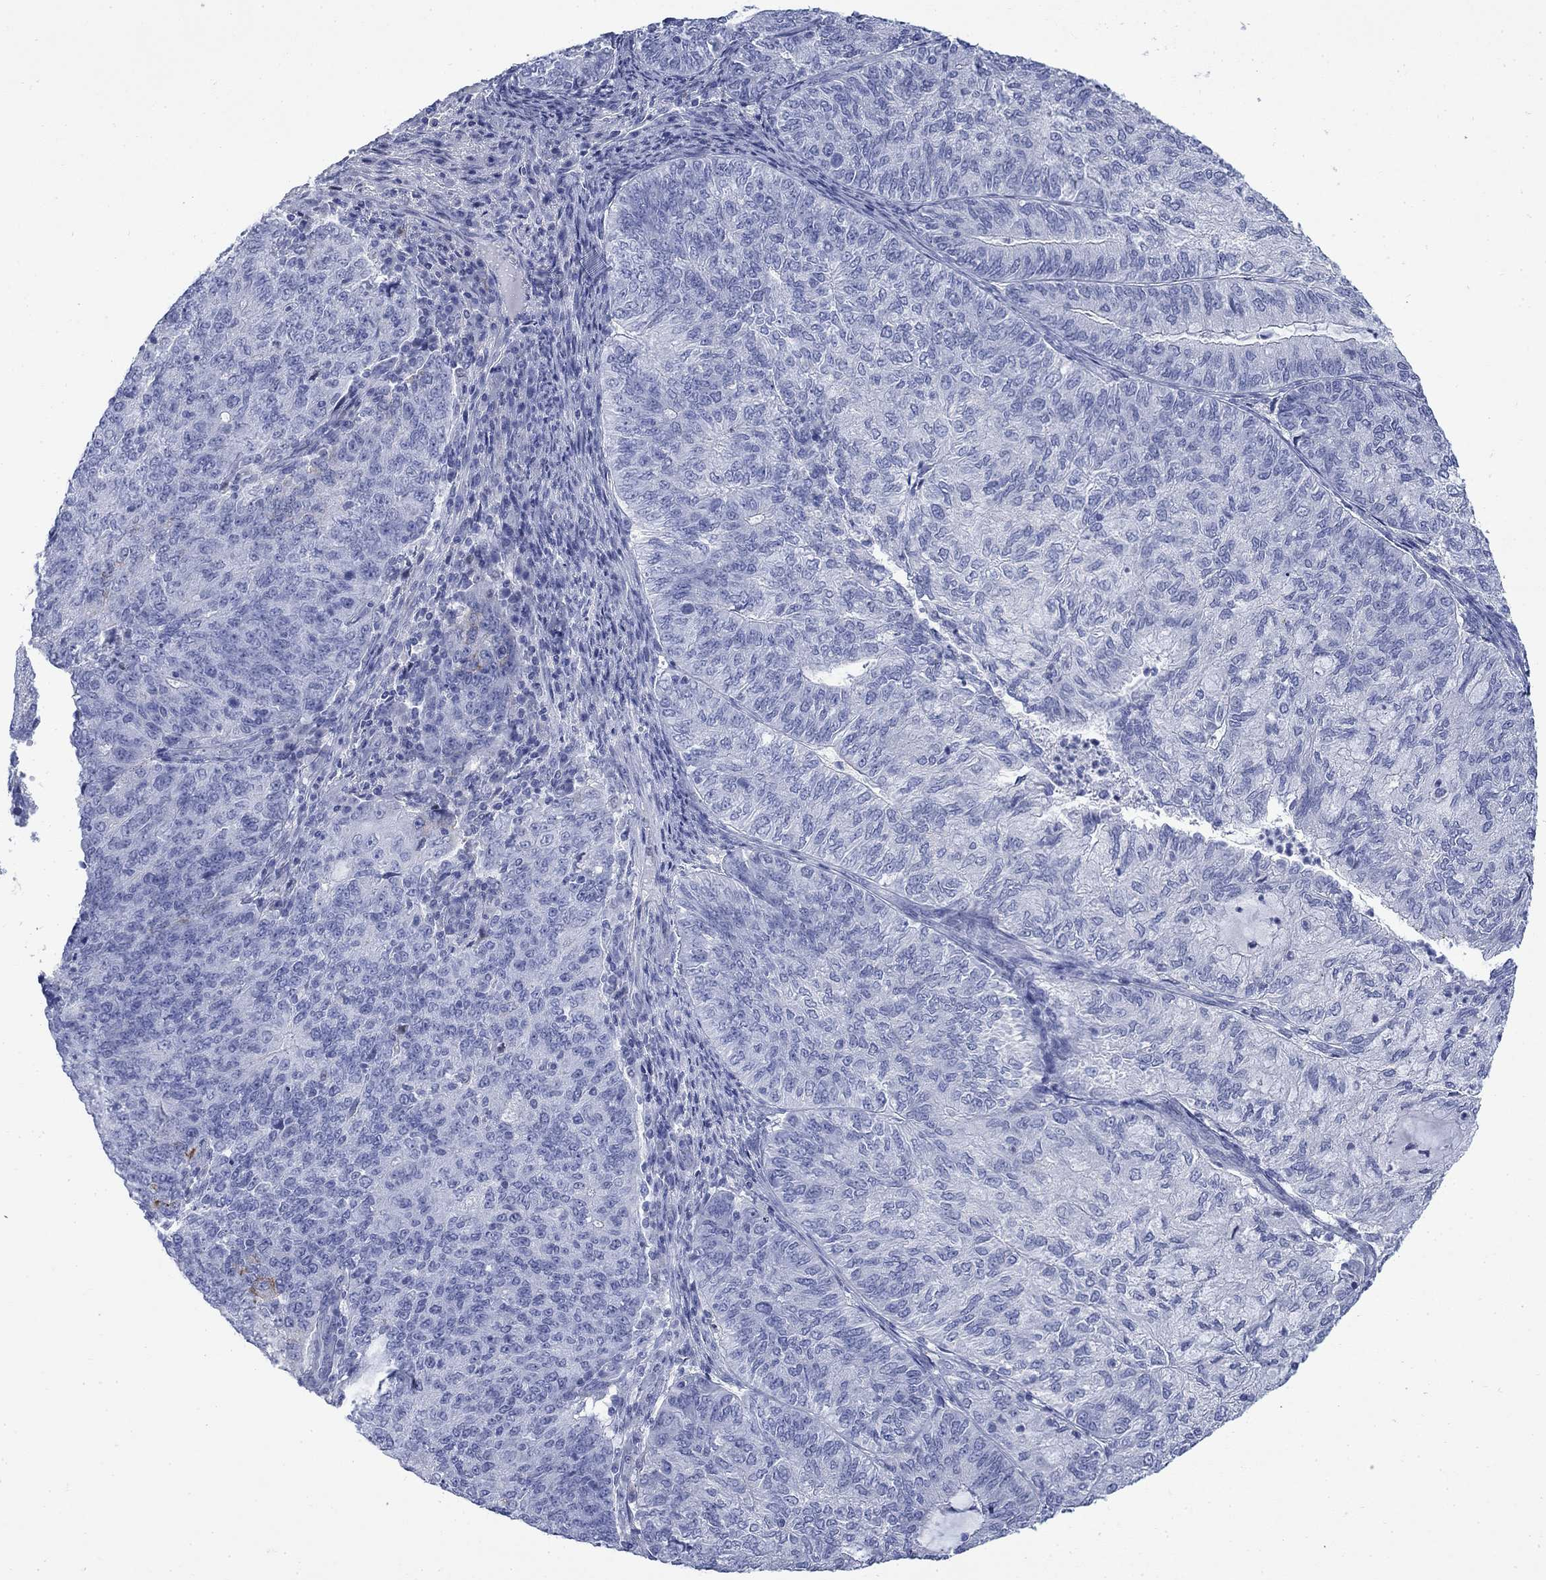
{"staining": {"intensity": "strong", "quantity": "<25%", "location": "cytoplasmic/membranous"}, "tissue": "endometrial cancer", "cell_type": "Tumor cells", "image_type": "cancer", "snomed": [{"axis": "morphology", "description": "Adenocarcinoma, NOS"}, {"axis": "topography", "description": "Endometrium"}], "caption": "IHC histopathology image of neoplastic tissue: human endometrial adenocarcinoma stained using immunohistochemistry (IHC) exhibits medium levels of strong protein expression localized specifically in the cytoplasmic/membranous of tumor cells, appearing as a cytoplasmic/membranous brown color.", "gene": "IGF2BP3", "patient": {"sex": "female", "age": 82}}